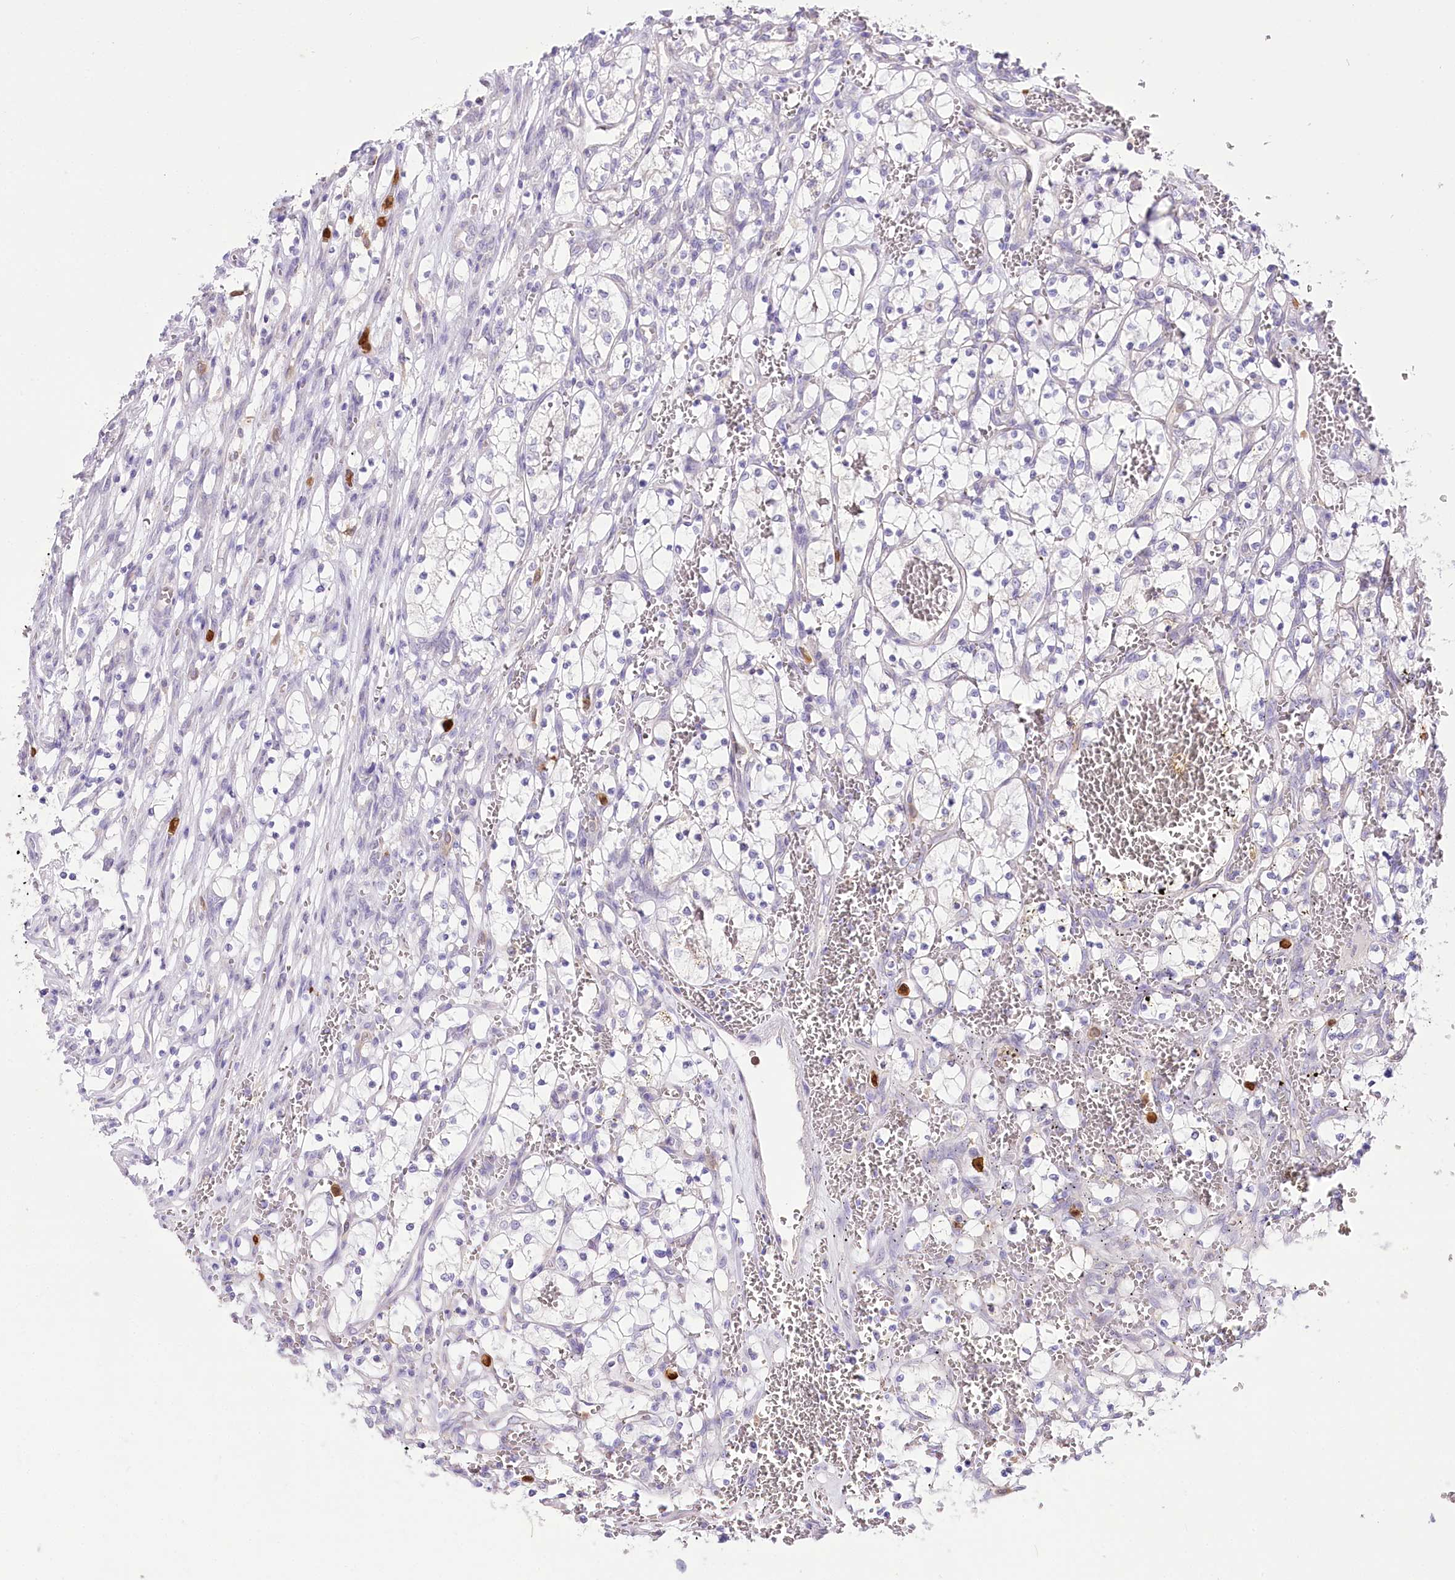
{"staining": {"intensity": "negative", "quantity": "none", "location": "none"}, "tissue": "renal cancer", "cell_type": "Tumor cells", "image_type": "cancer", "snomed": [{"axis": "morphology", "description": "Adenocarcinoma, NOS"}, {"axis": "topography", "description": "Kidney"}], "caption": "IHC of human renal cancer (adenocarcinoma) exhibits no expression in tumor cells.", "gene": "DPYD", "patient": {"sex": "female", "age": 69}}